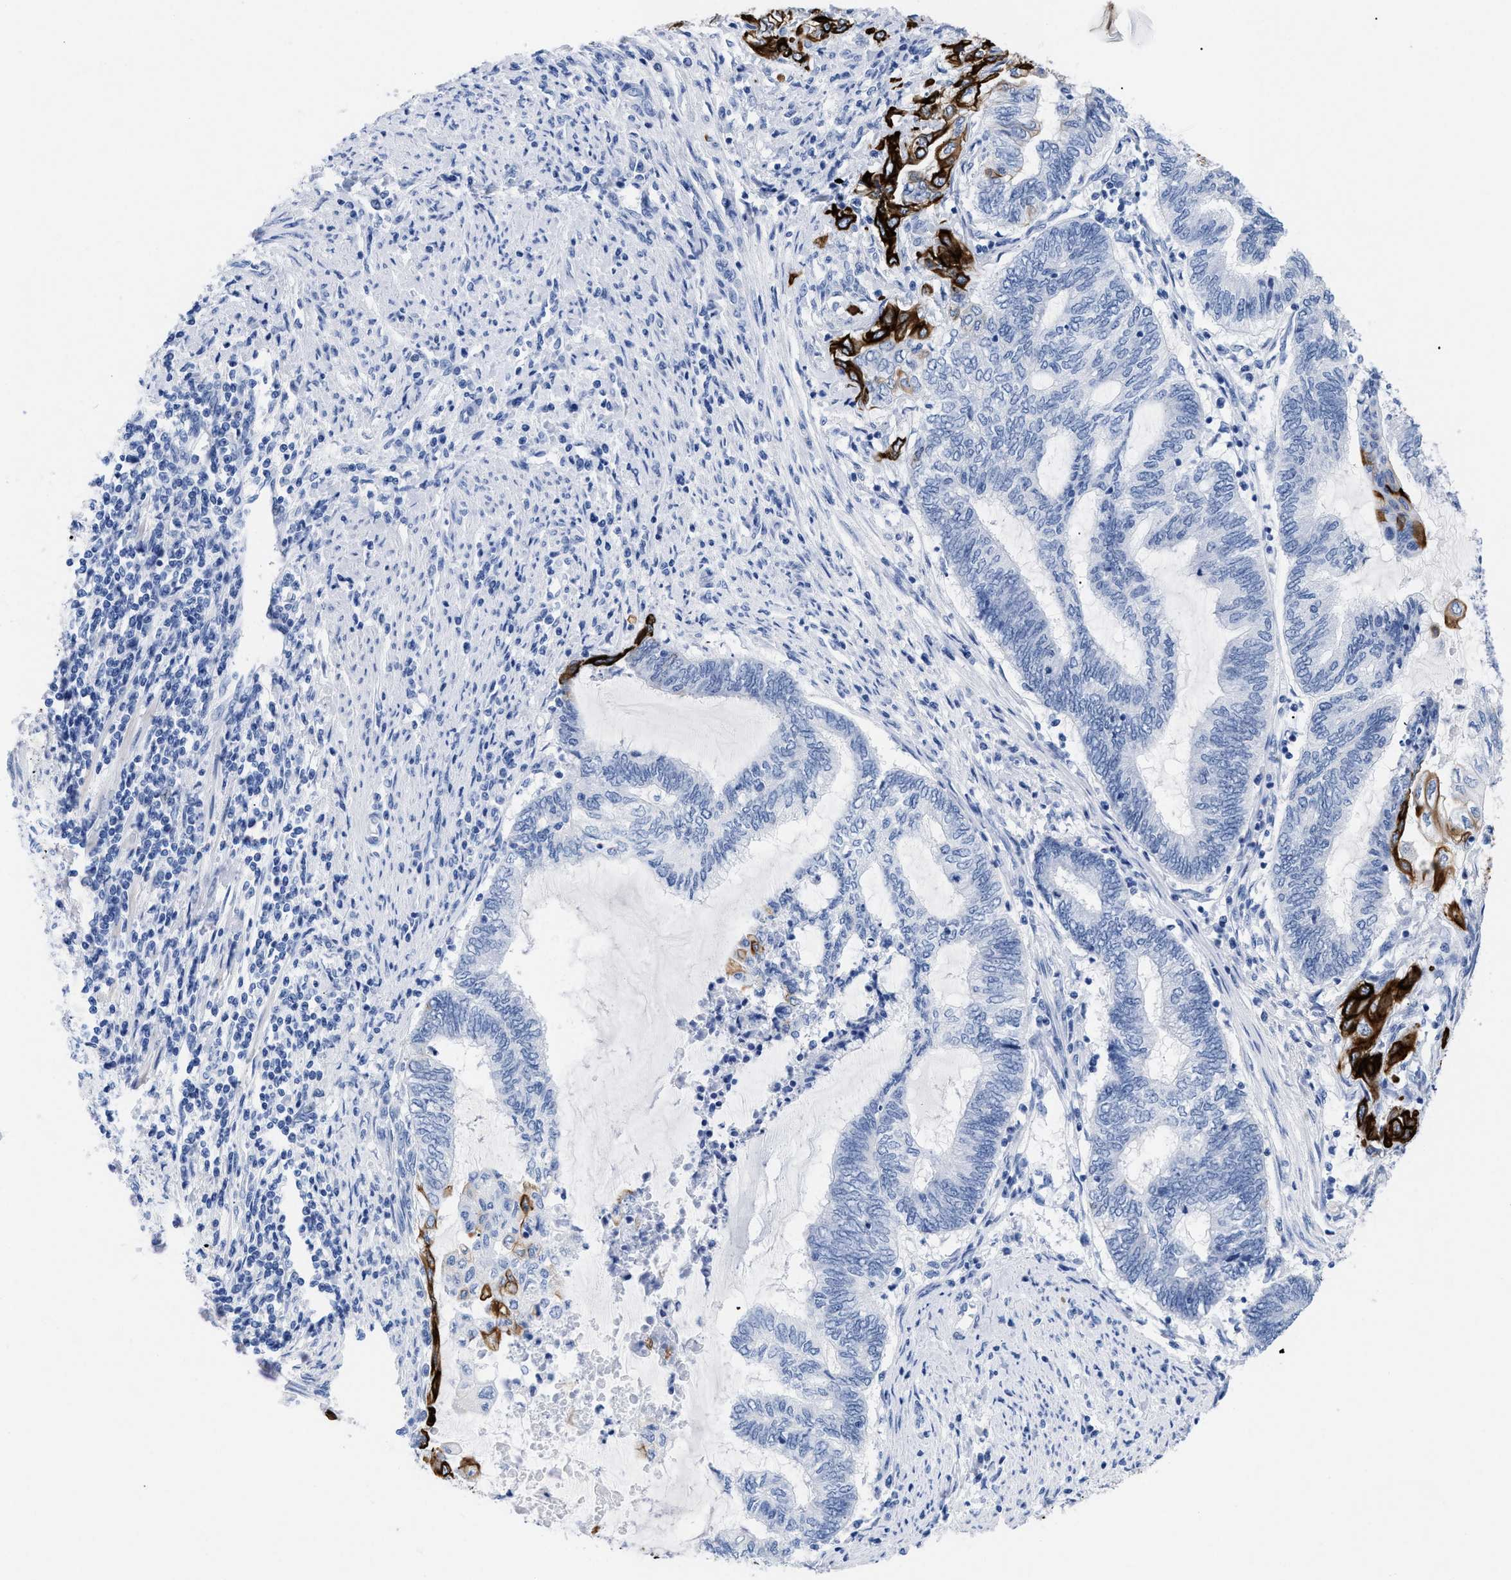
{"staining": {"intensity": "strong", "quantity": "<25%", "location": "cytoplasmic/membranous"}, "tissue": "endometrial cancer", "cell_type": "Tumor cells", "image_type": "cancer", "snomed": [{"axis": "morphology", "description": "Adenocarcinoma, NOS"}, {"axis": "topography", "description": "Uterus"}, {"axis": "topography", "description": "Endometrium"}], "caption": "High-magnification brightfield microscopy of endometrial cancer (adenocarcinoma) stained with DAB (brown) and counterstained with hematoxylin (blue). tumor cells exhibit strong cytoplasmic/membranous expression is seen in approximately<25% of cells.", "gene": "DUSP26", "patient": {"sex": "female", "age": 70}}